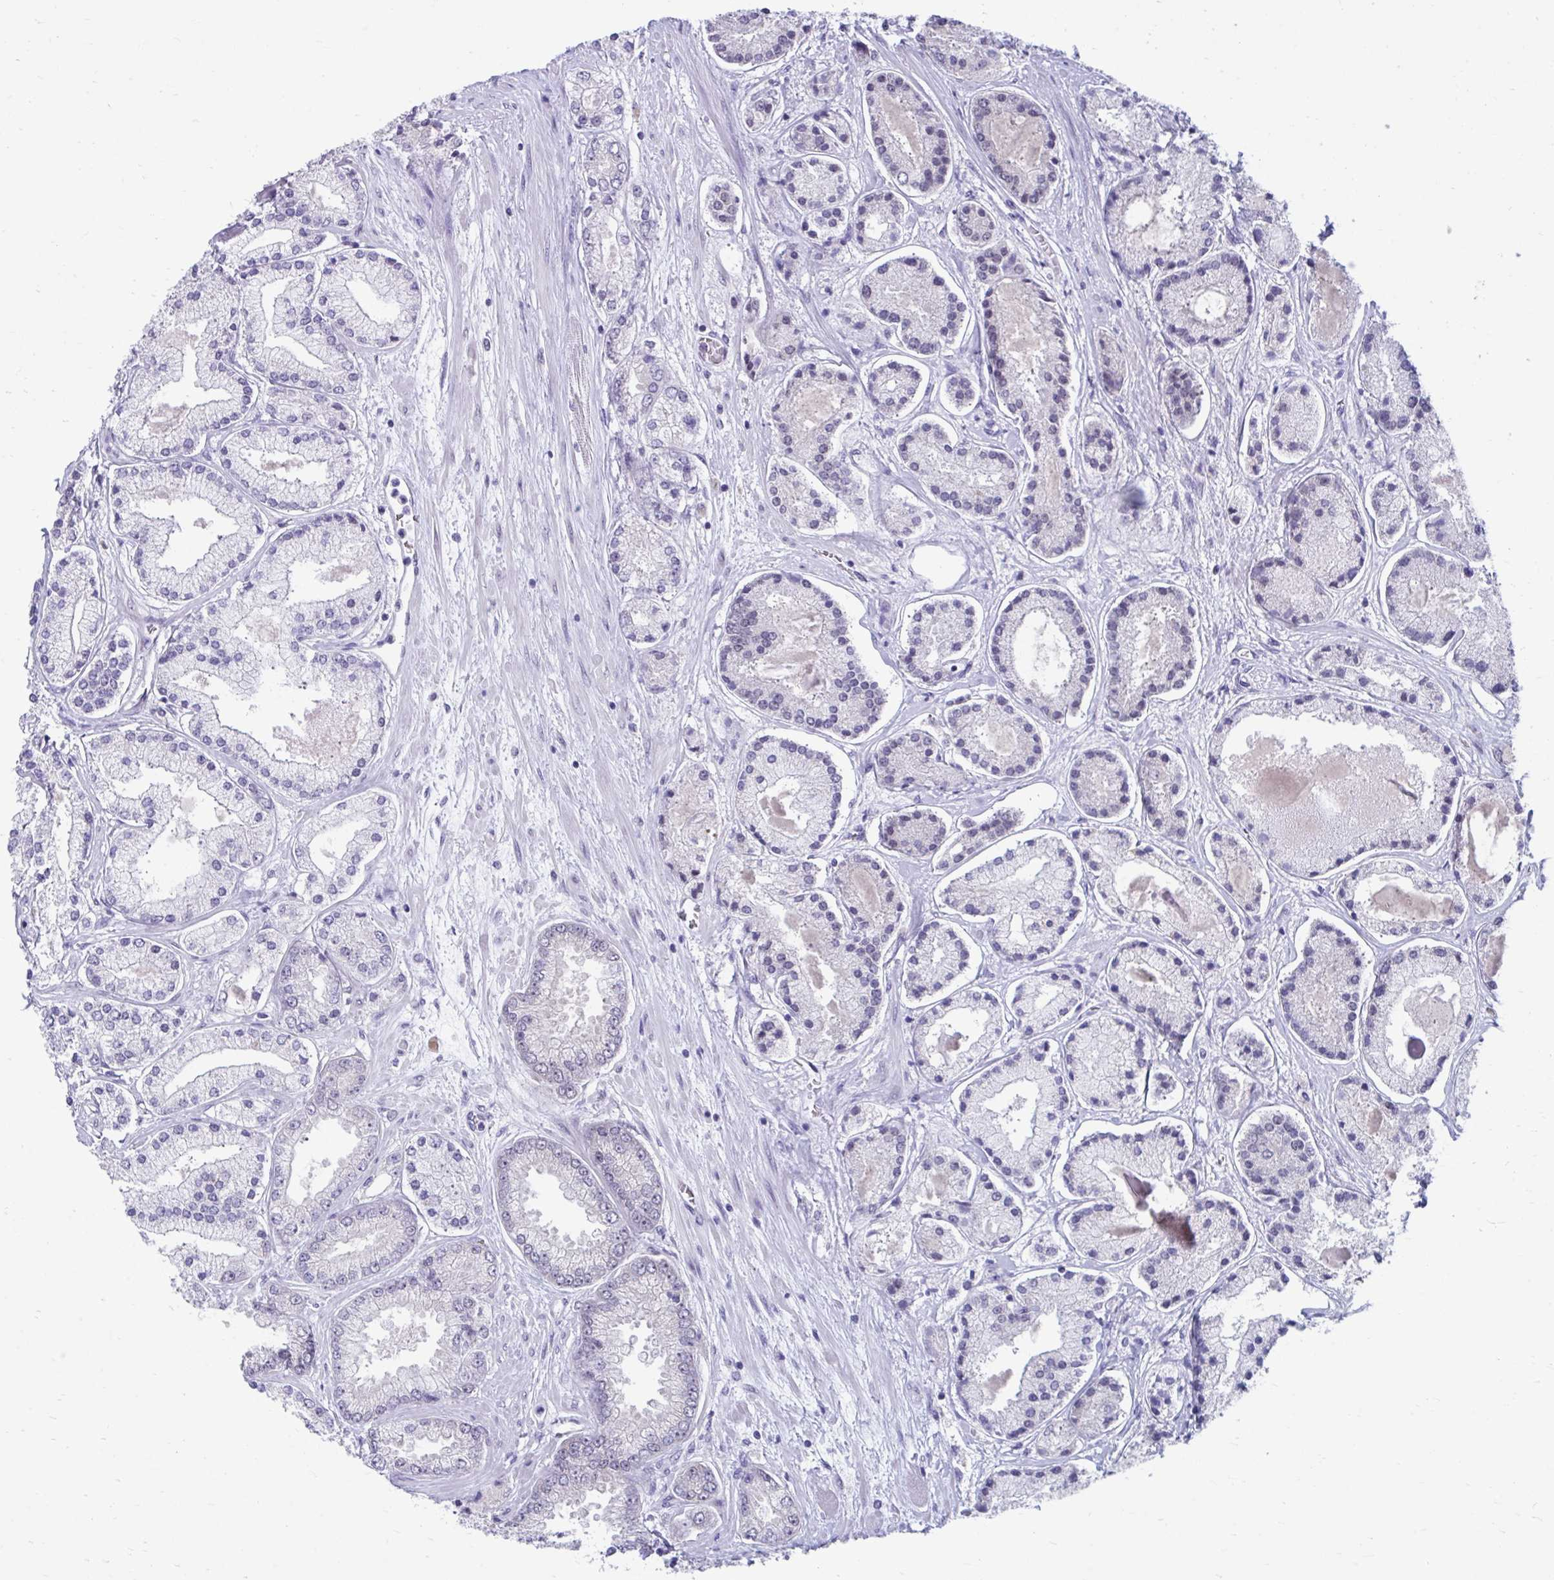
{"staining": {"intensity": "negative", "quantity": "none", "location": "none"}, "tissue": "prostate cancer", "cell_type": "Tumor cells", "image_type": "cancer", "snomed": [{"axis": "morphology", "description": "Adenocarcinoma, High grade"}, {"axis": "topography", "description": "Prostate"}], "caption": "An immunohistochemistry histopathology image of prostate cancer (adenocarcinoma (high-grade)) is shown. There is no staining in tumor cells of prostate cancer (adenocarcinoma (high-grade)). (Immunohistochemistry, brightfield microscopy, high magnification).", "gene": "SELENON", "patient": {"sex": "male", "age": 67}}